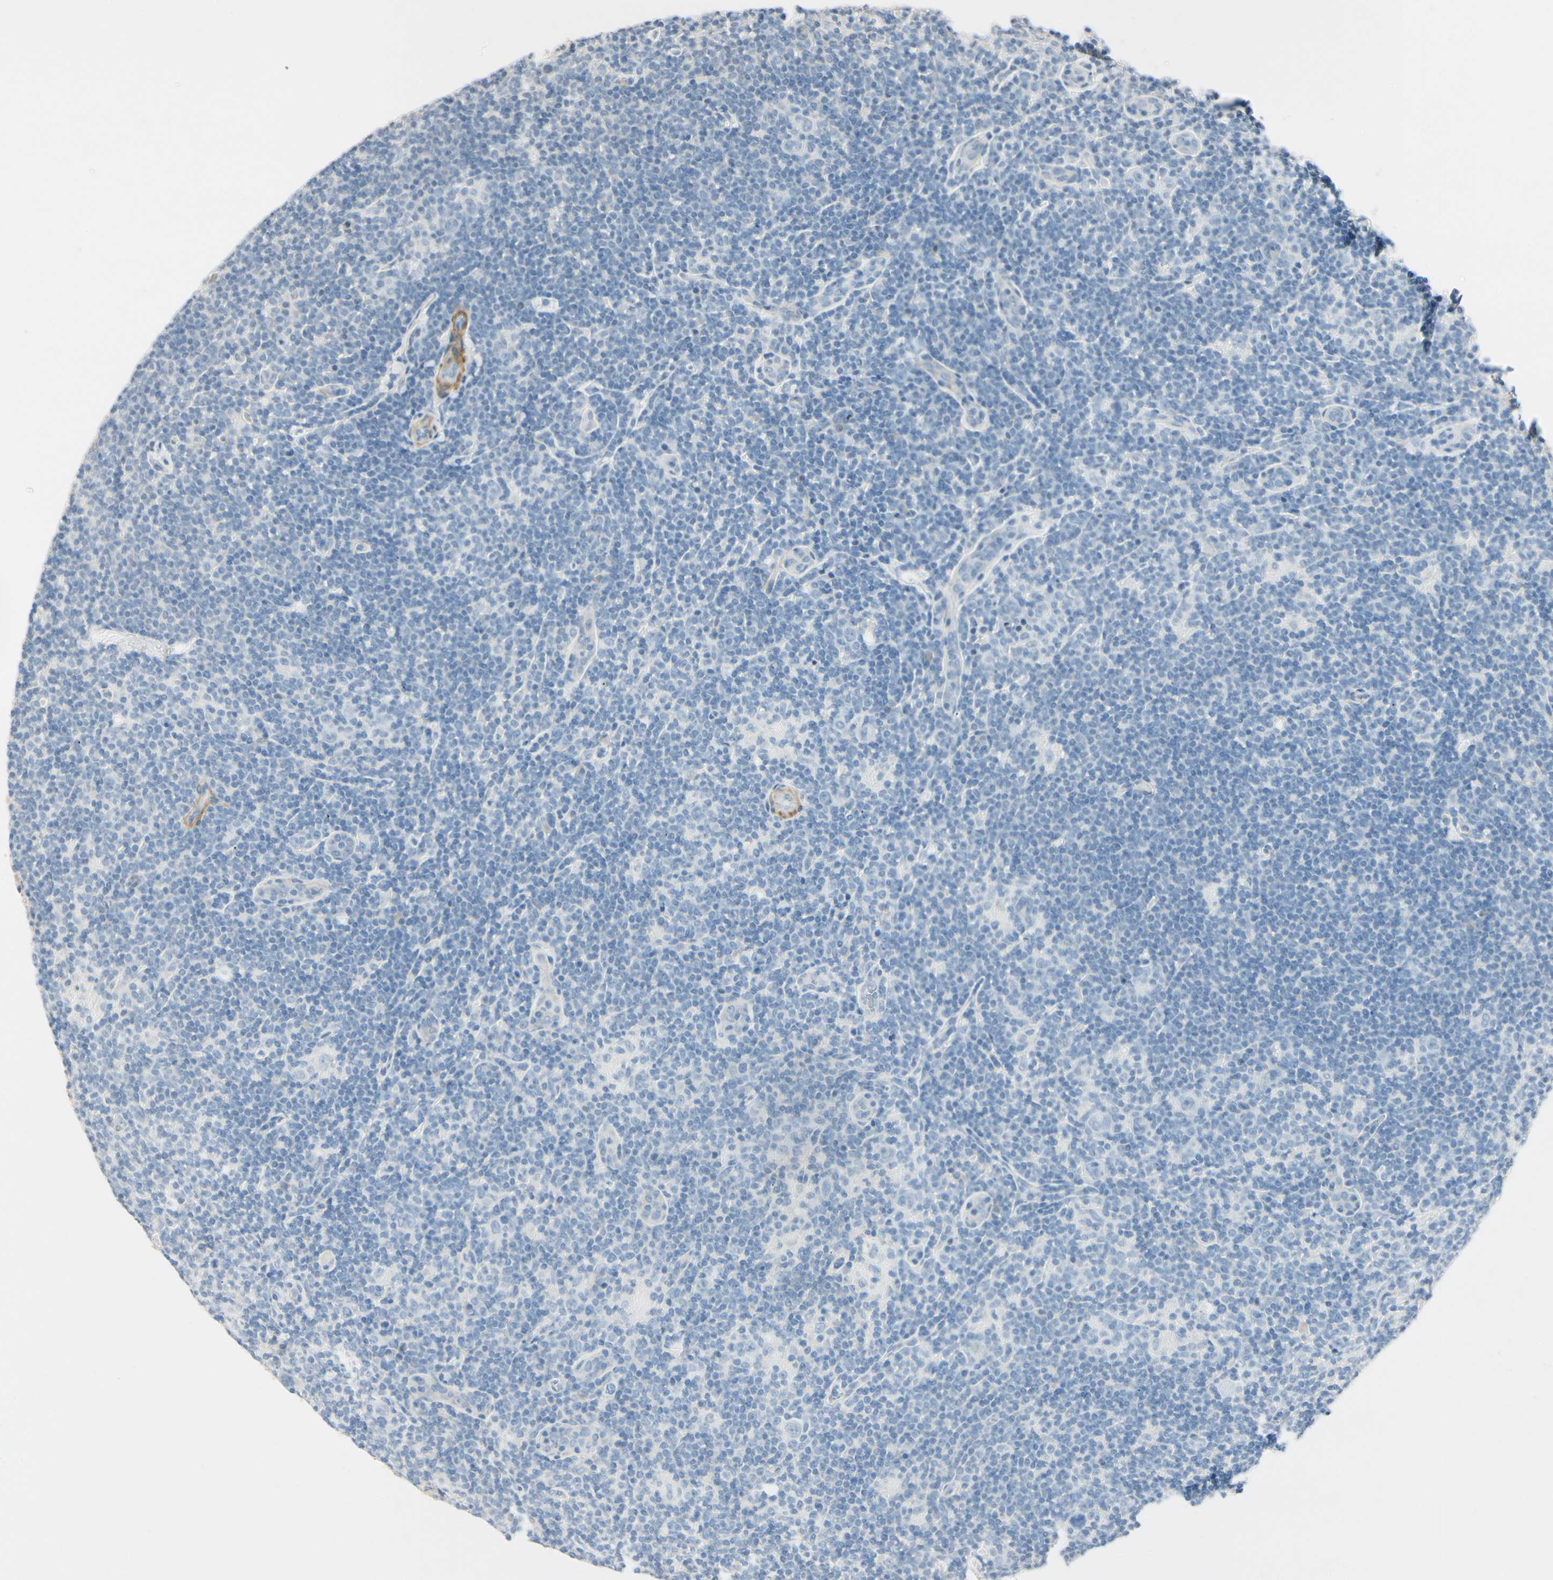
{"staining": {"intensity": "negative", "quantity": "none", "location": "none"}, "tissue": "lymphoma", "cell_type": "Tumor cells", "image_type": "cancer", "snomed": [{"axis": "morphology", "description": "Hodgkin's disease, NOS"}, {"axis": "topography", "description": "Lymph node"}], "caption": "This is an IHC micrograph of lymphoma. There is no expression in tumor cells.", "gene": "AMPH", "patient": {"sex": "female", "age": 57}}